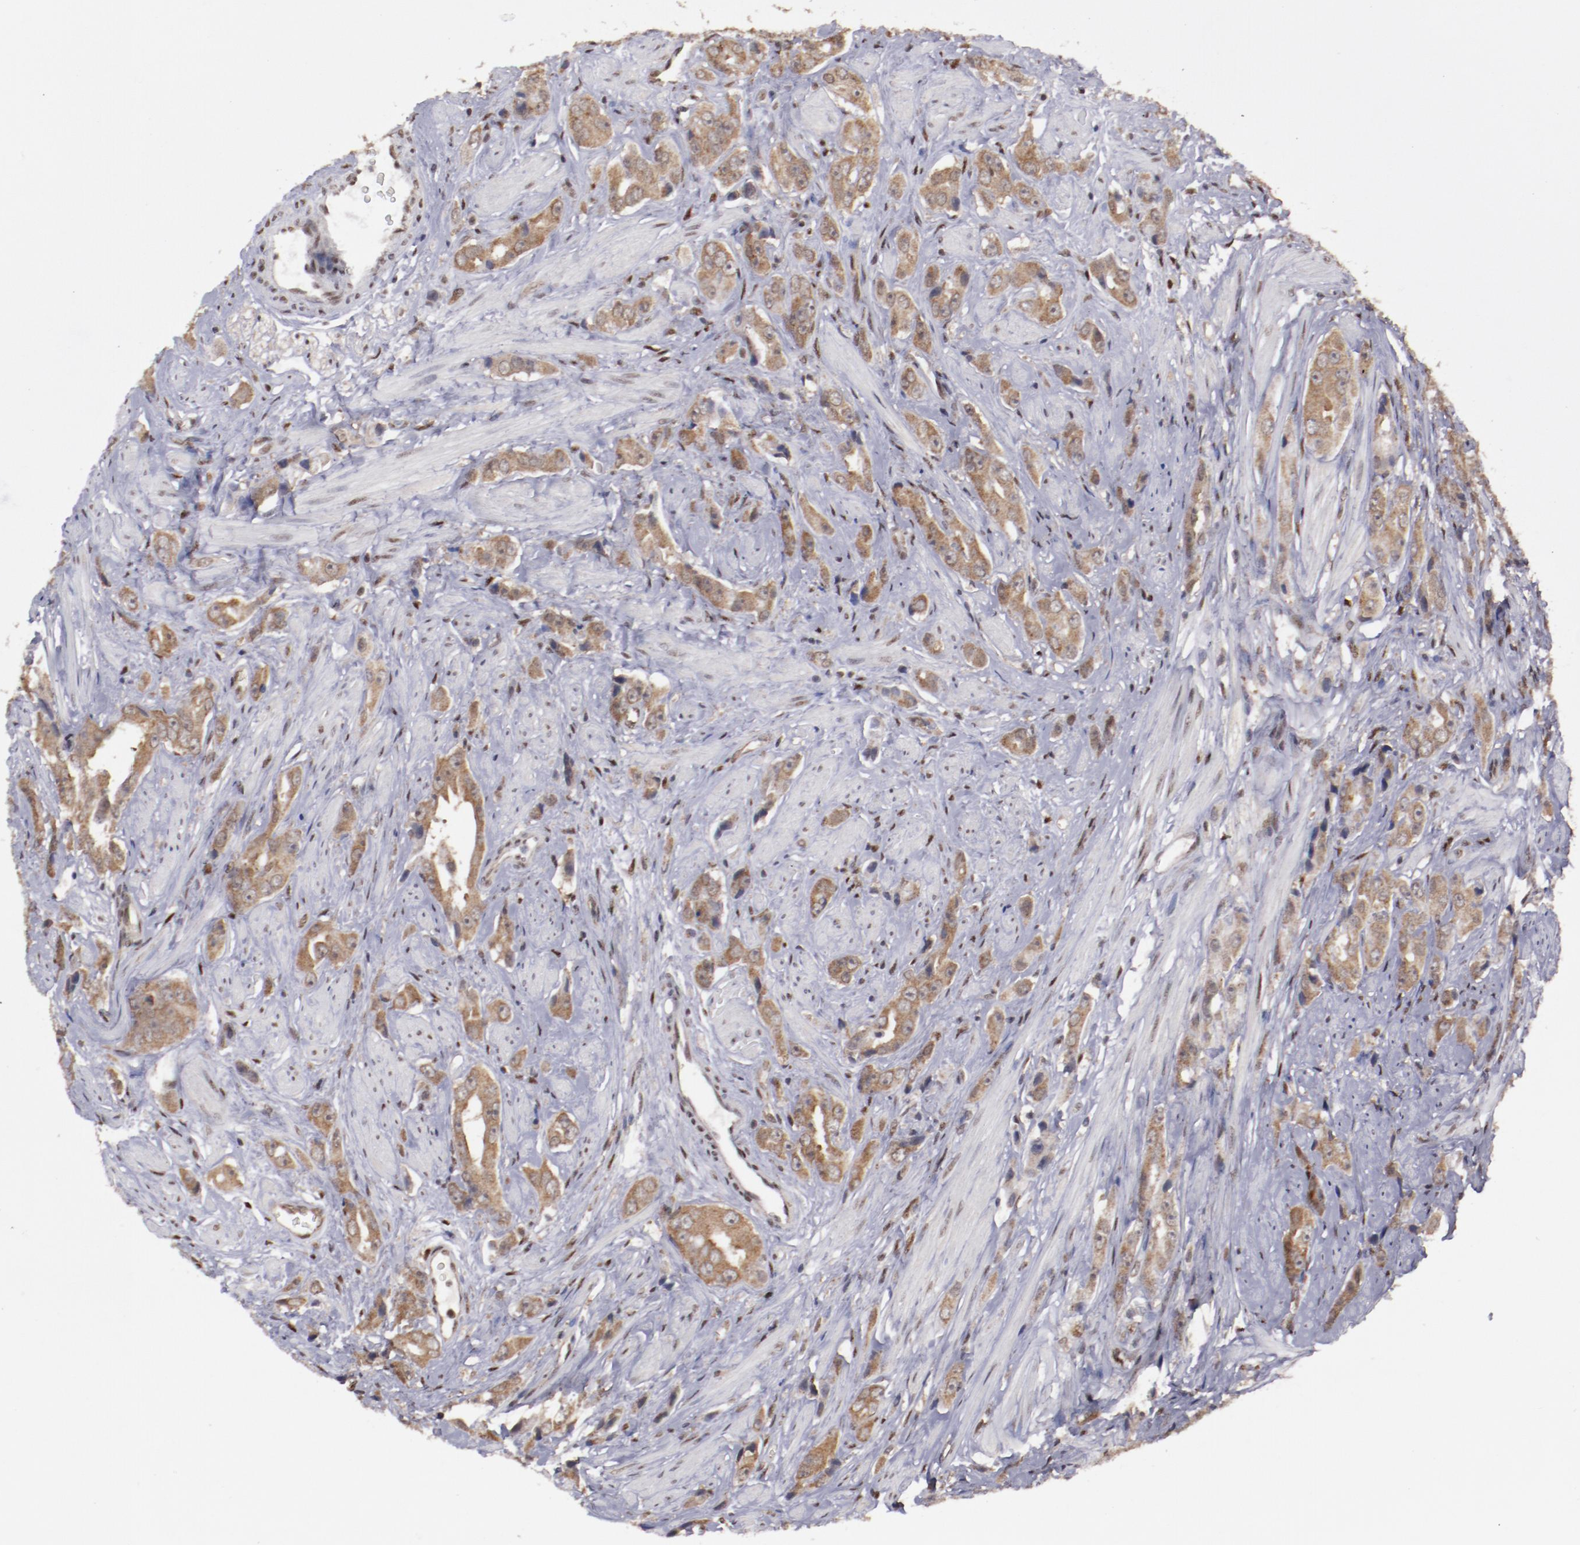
{"staining": {"intensity": "weak", "quantity": ">75%", "location": "cytoplasmic/membranous"}, "tissue": "prostate cancer", "cell_type": "Tumor cells", "image_type": "cancer", "snomed": [{"axis": "morphology", "description": "Adenocarcinoma, Medium grade"}, {"axis": "topography", "description": "Prostate"}], "caption": "IHC image of human adenocarcinoma (medium-grade) (prostate) stained for a protein (brown), which shows low levels of weak cytoplasmic/membranous positivity in approximately >75% of tumor cells.", "gene": "ARNT", "patient": {"sex": "male", "age": 53}}